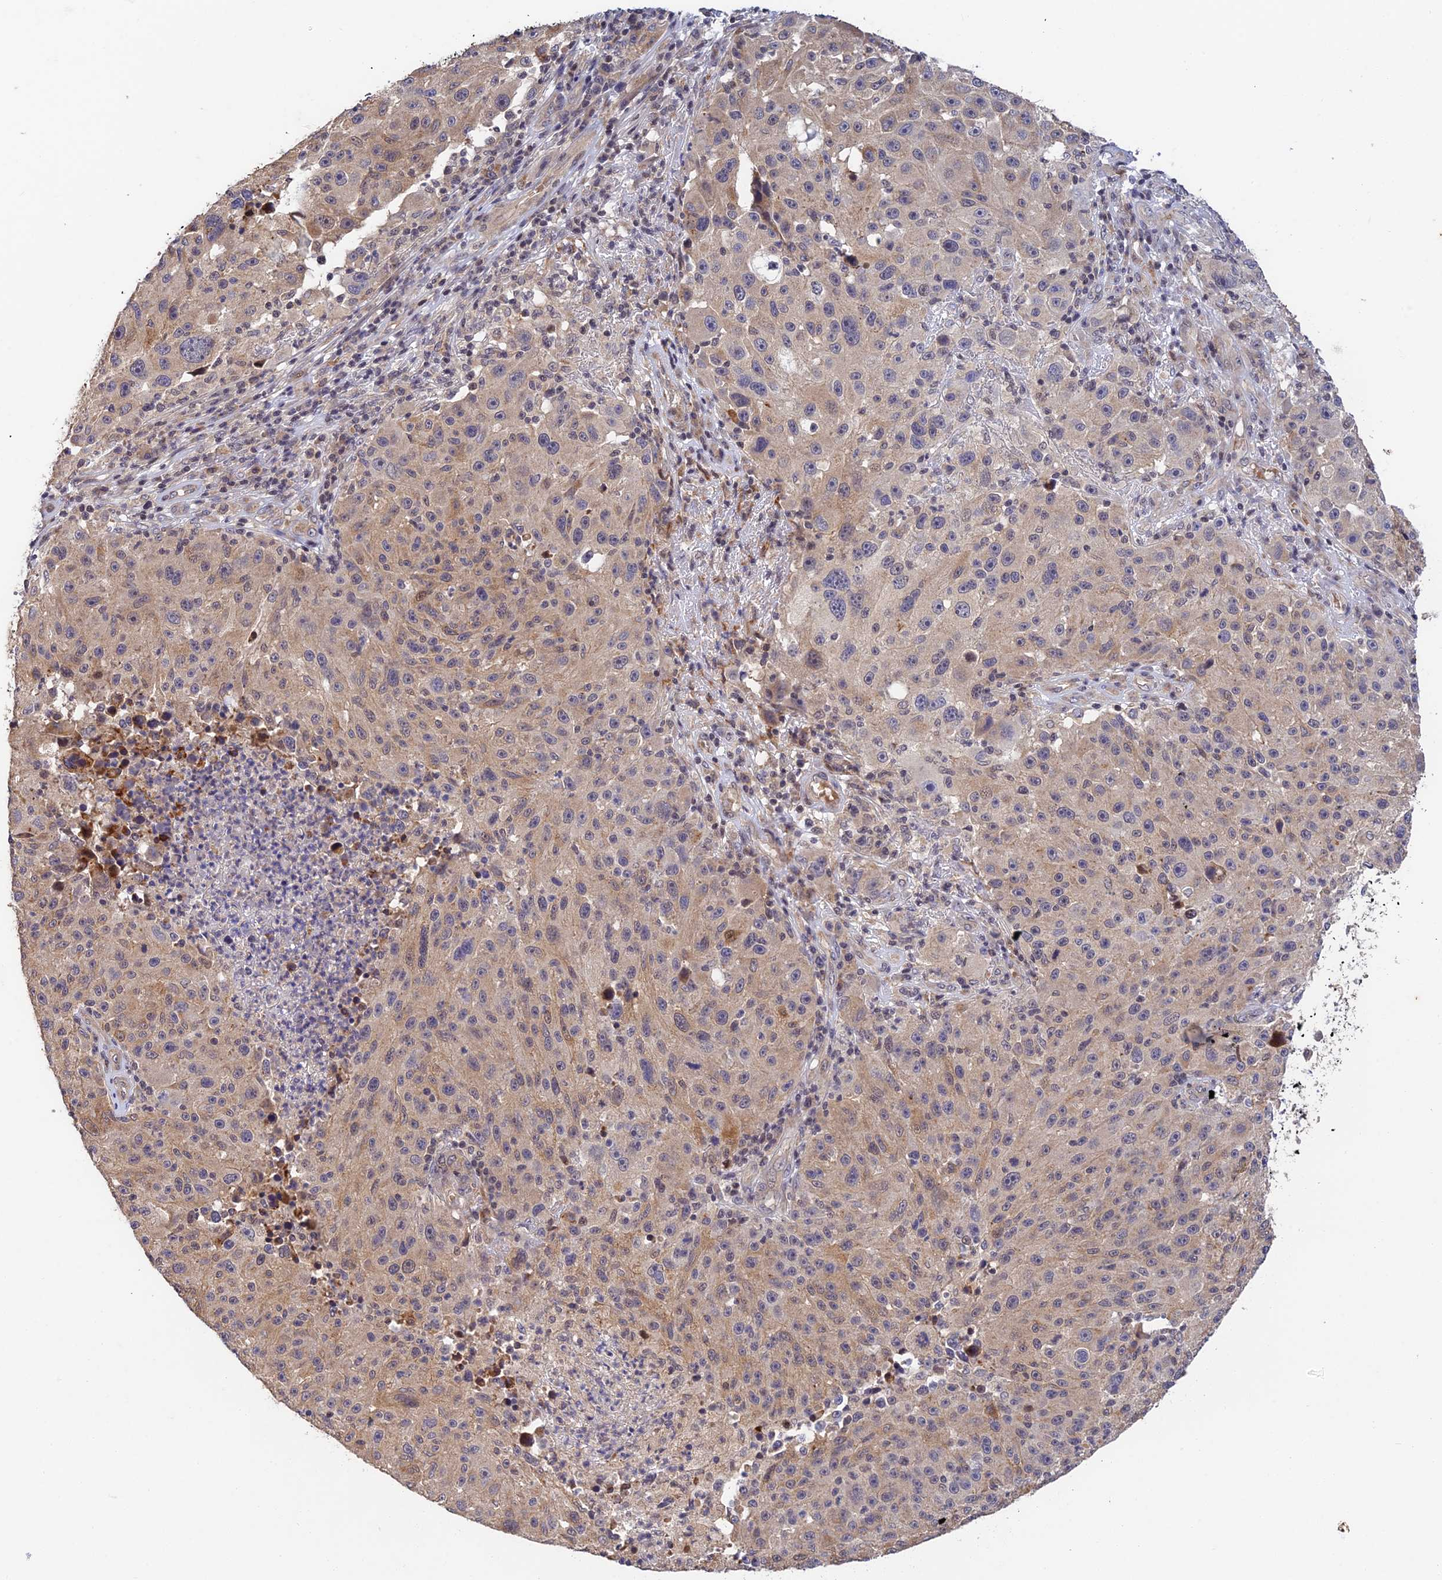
{"staining": {"intensity": "weak", "quantity": "25%-75%", "location": "cytoplasmic/membranous"}, "tissue": "melanoma", "cell_type": "Tumor cells", "image_type": "cancer", "snomed": [{"axis": "morphology", "description": "Malignant melanoma, NOS"}, {"axis": "topography", "description": "Skin"}], "caption": "Immunohistochemistry (IHC) of human malignant melanoma demonstrates low levels of weak cytoplasmic/membranous staining in about 25%-75% of tumor cells.", "gene": "CWH43", "patient": {"sex": "male", "age": 53}}